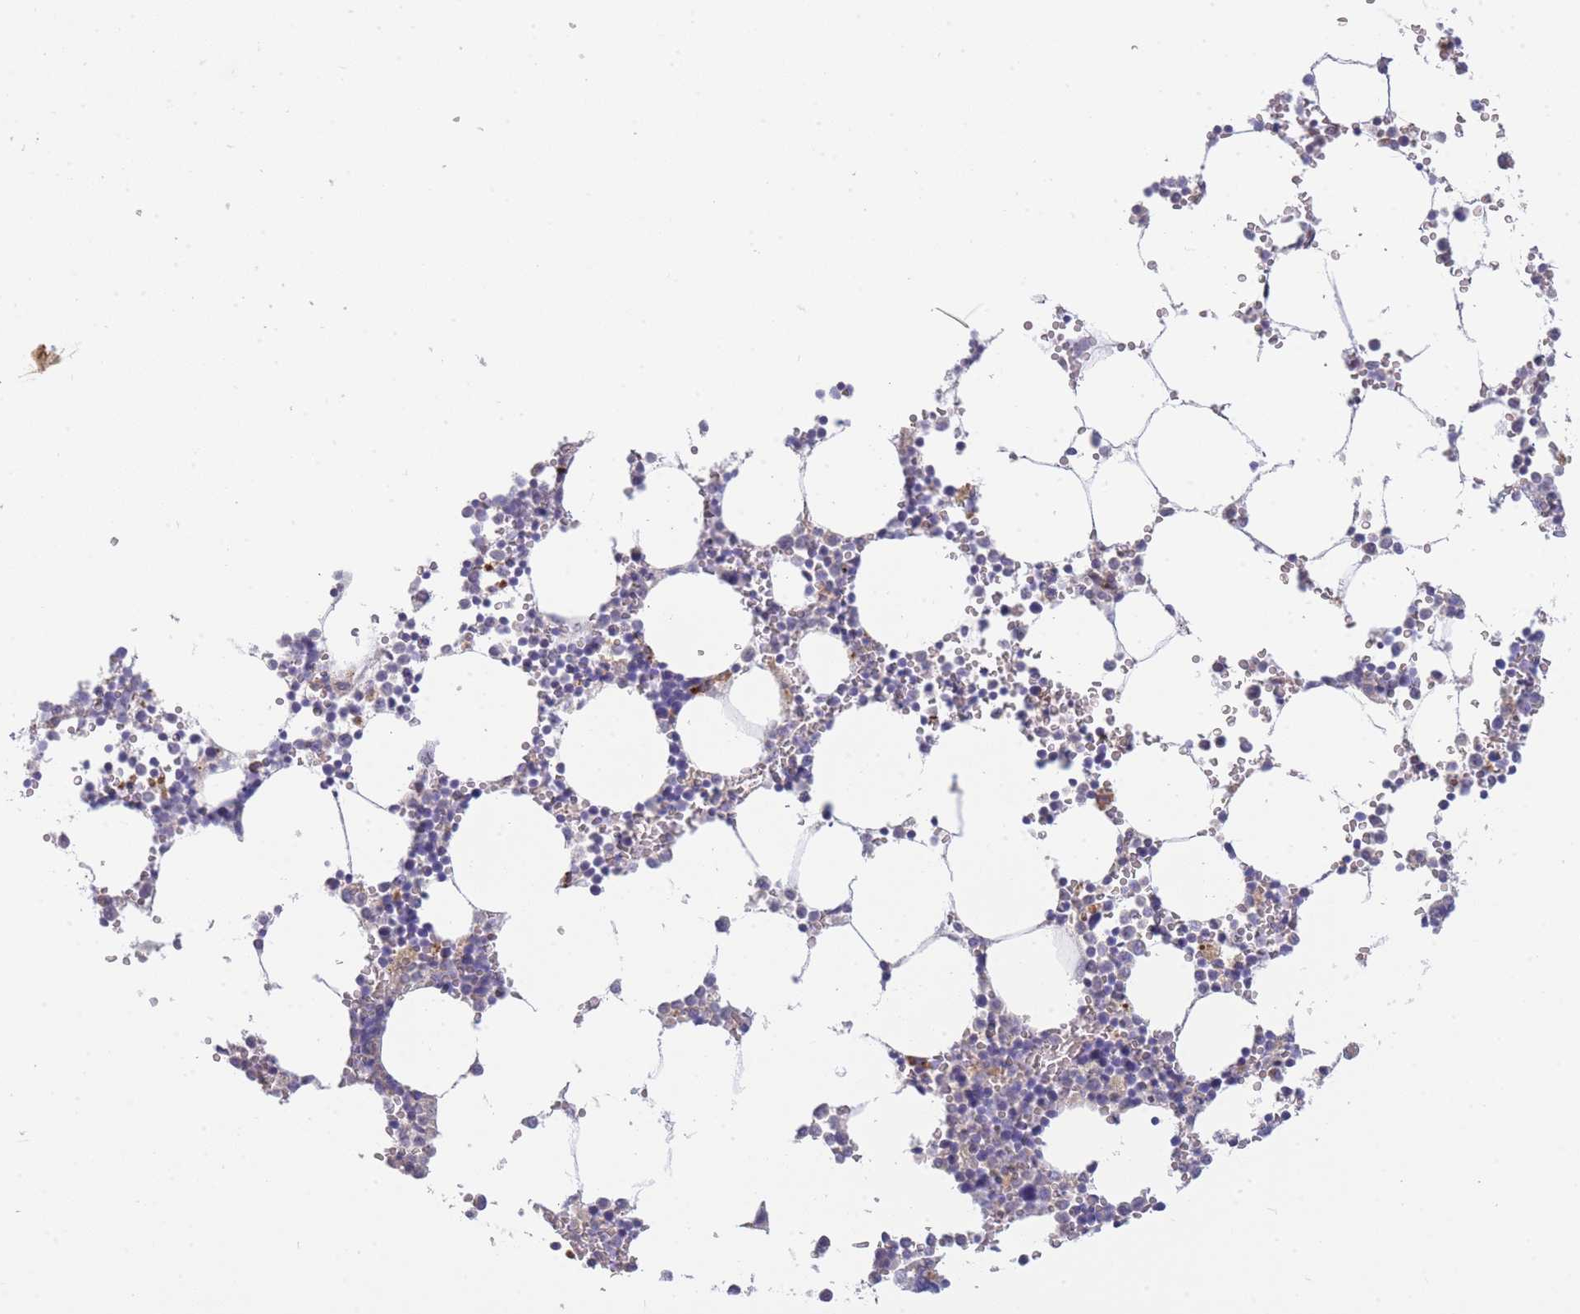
{"staining": {"intensity": "strong", "quantity": "<25%", "location": "cytoplasmic/membranous"}, "tissue": "bone marrow", "cell_type": "Hematopoietic cells", "image_type": "normal", "snomed": [{"axis": "morphology", "description": "Normal tissue, NOS"}, {"axis": "topography", "description": "Bone marrow"}], "caption": "The immunohistochemical stain shows strong cytoplasmic/membranous staining in hematopoietic cells of normal bone marrow.", "gene": "TRIM61", "patient": {"sex": "female", "age": 64}}